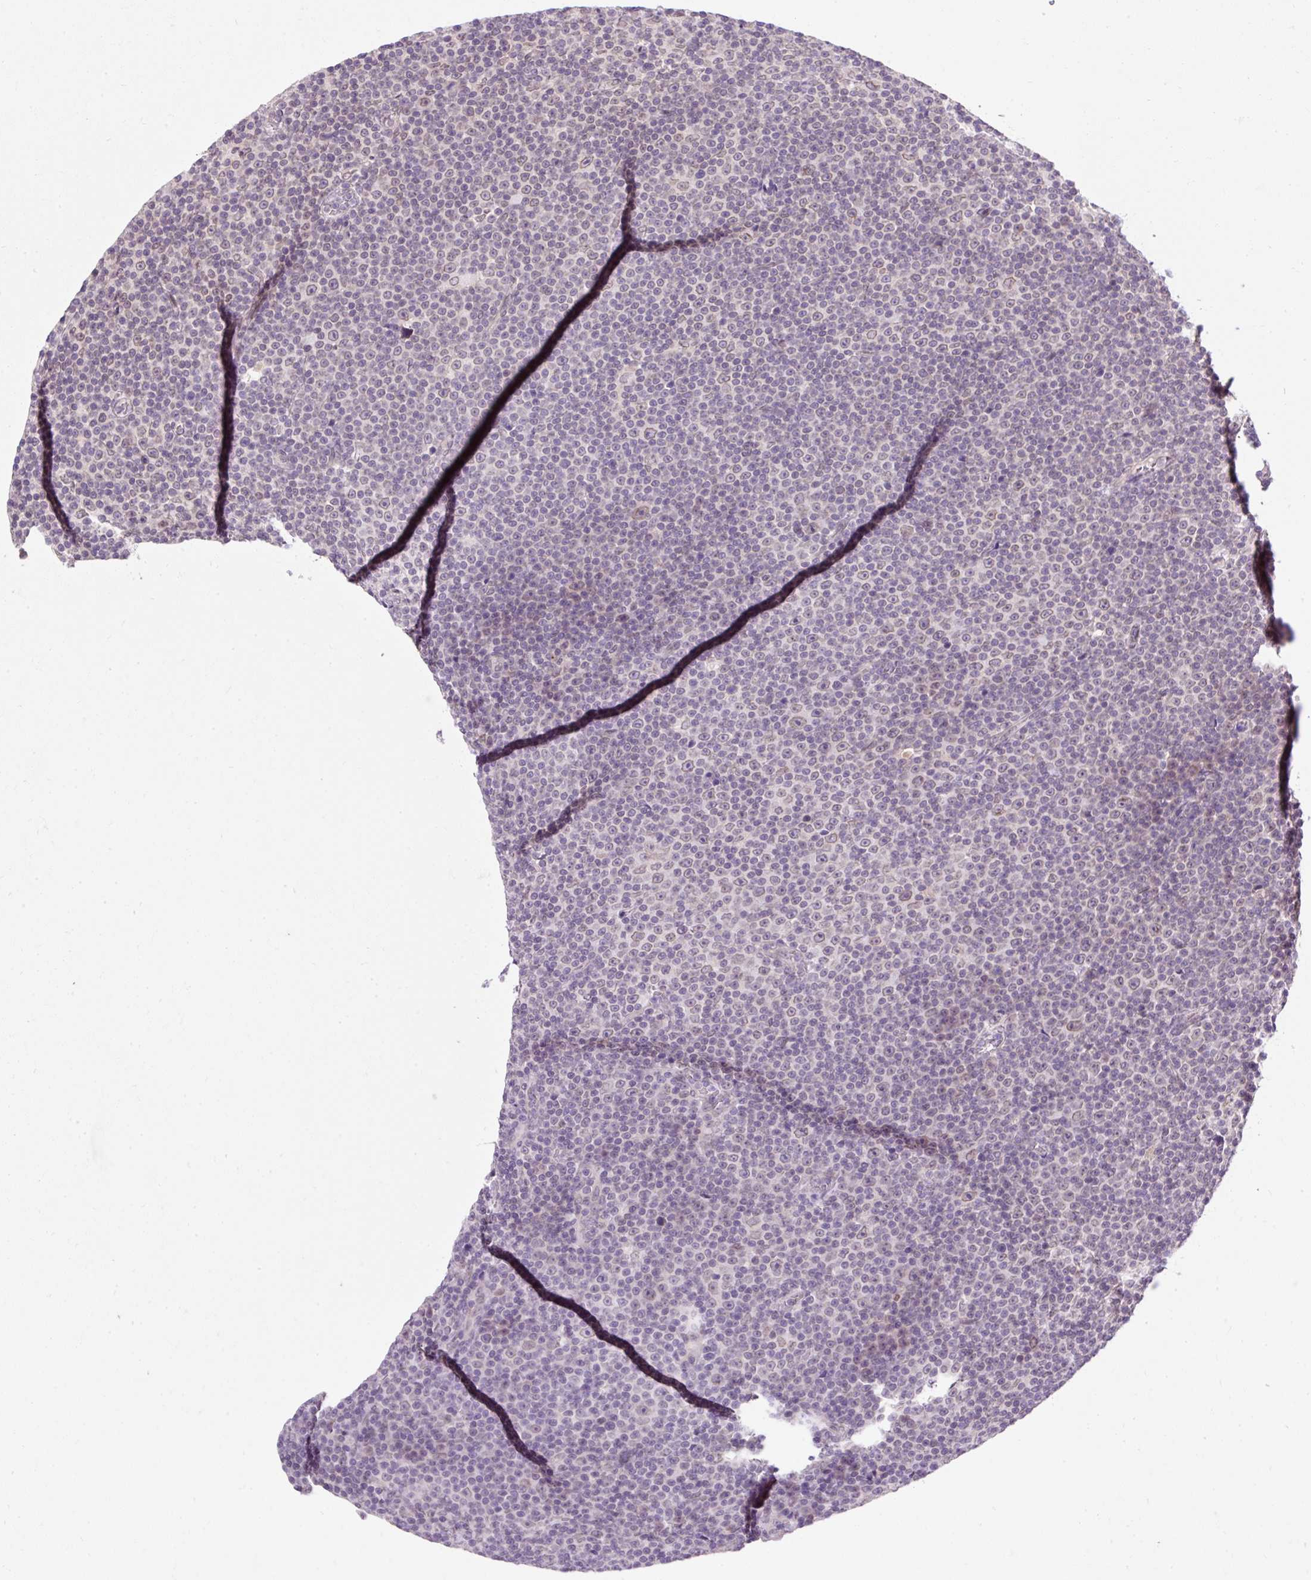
{"staining": {"intensity": "negative", "quantity": "none", "location": "none"}, "tissue": "lymphoma", "cell_type": "Tumor cells", "image_type": "cancer", "snomed": [{"axis": "morphology", "description": "Malignant lymphoma, non-Hodgkin's type, Low grade"}, {"axis": "topography", "description": "Lymph node"}], "caption": "The photomicrograph exhibits no significant expression in tumor cells of low-grade malignant lymphoma, non-Hodgkin's type.", "gene": "ZNF610", "patient": {"sex": "female", "age": 67}}